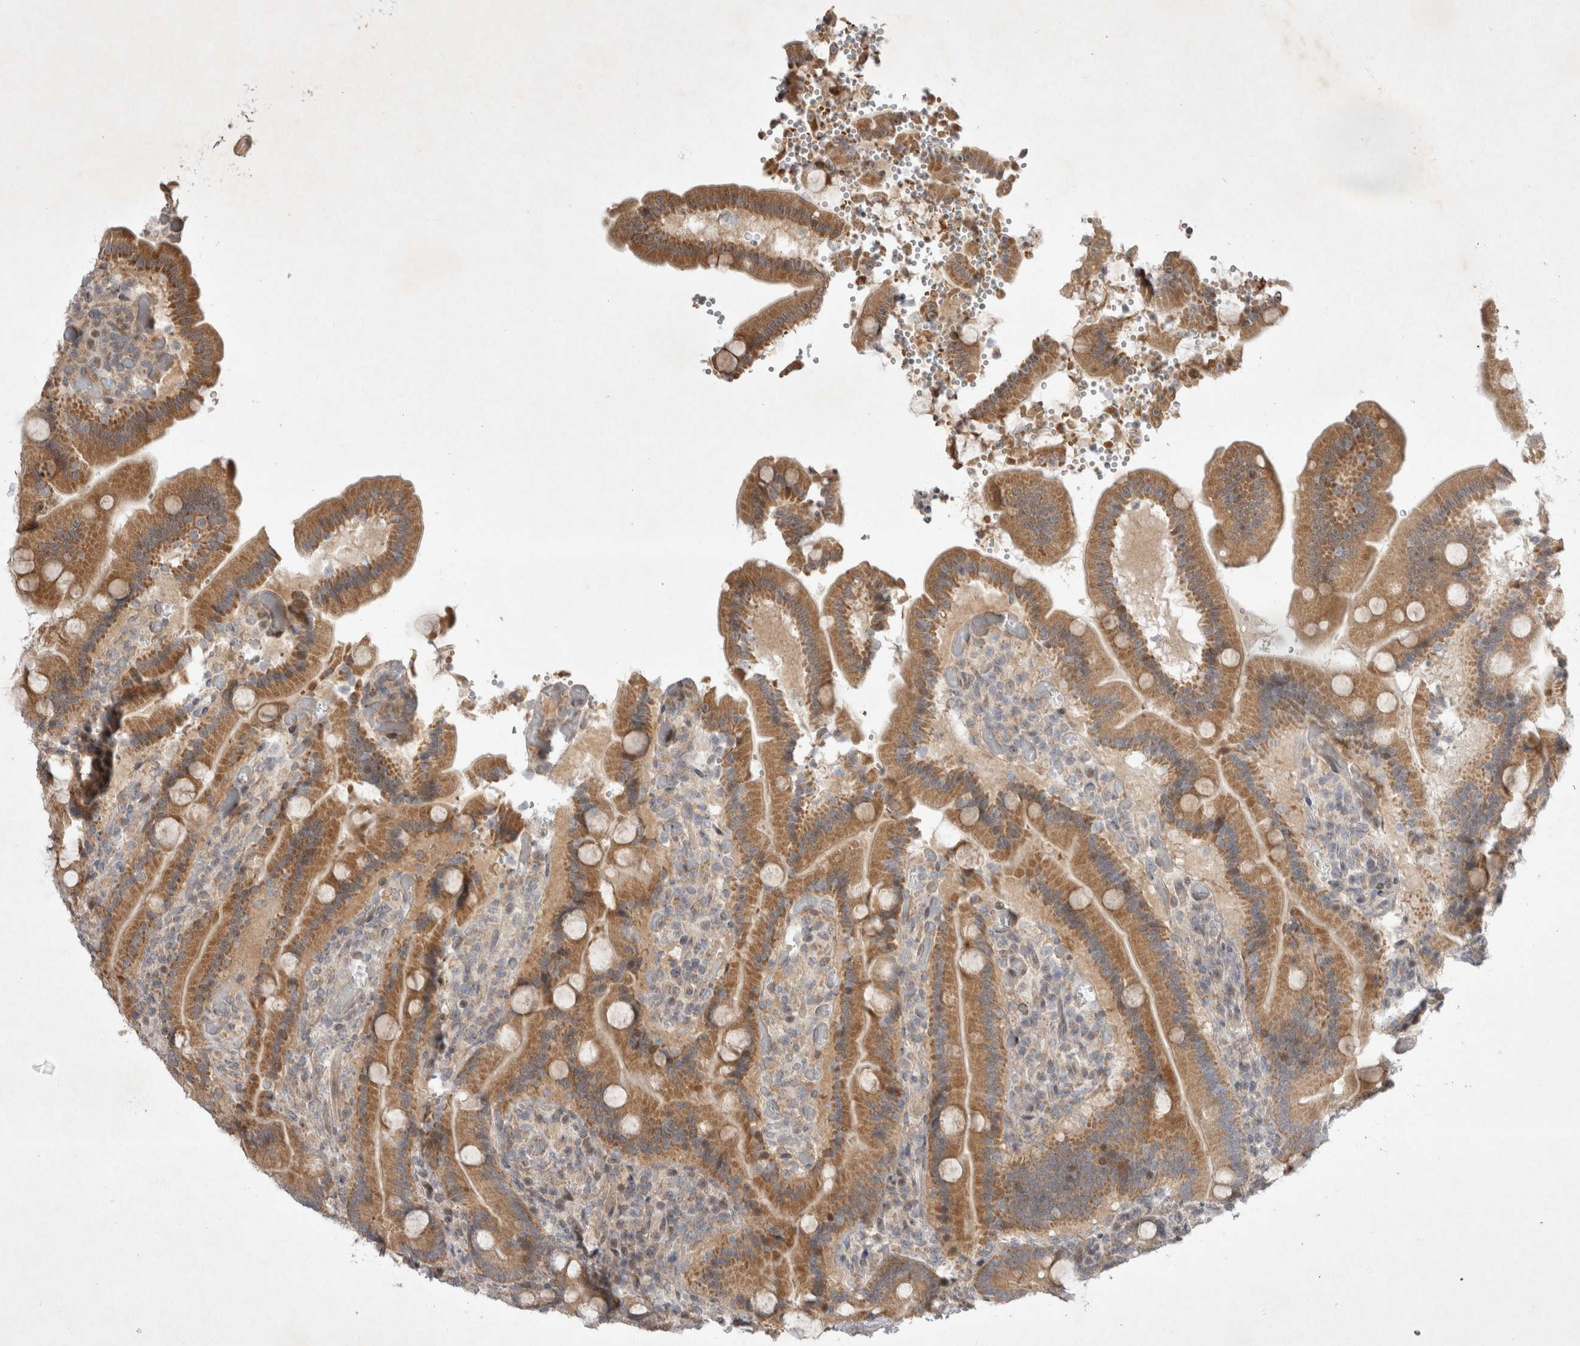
{"staining": {"intensity": "moderate", "quantity": ">75%", "location": "cytoplasmic/membranous"}, "tissue": "duodenum", "cell_type": "Glandular cells", "image_type": "normal", "snomed": [{"axis": "morphology", "description": "Normal tissue, NOS"}, {"axis": "topography", "description": "Duodenum"}], "caption": "A brown stain shows moderate cytoplasmic/membranous positivity of a protein in glandular cells of unremarkable human duodenum.", "gene": "EIF2AK1", "patient": {"sex": "female", "age": 62}}